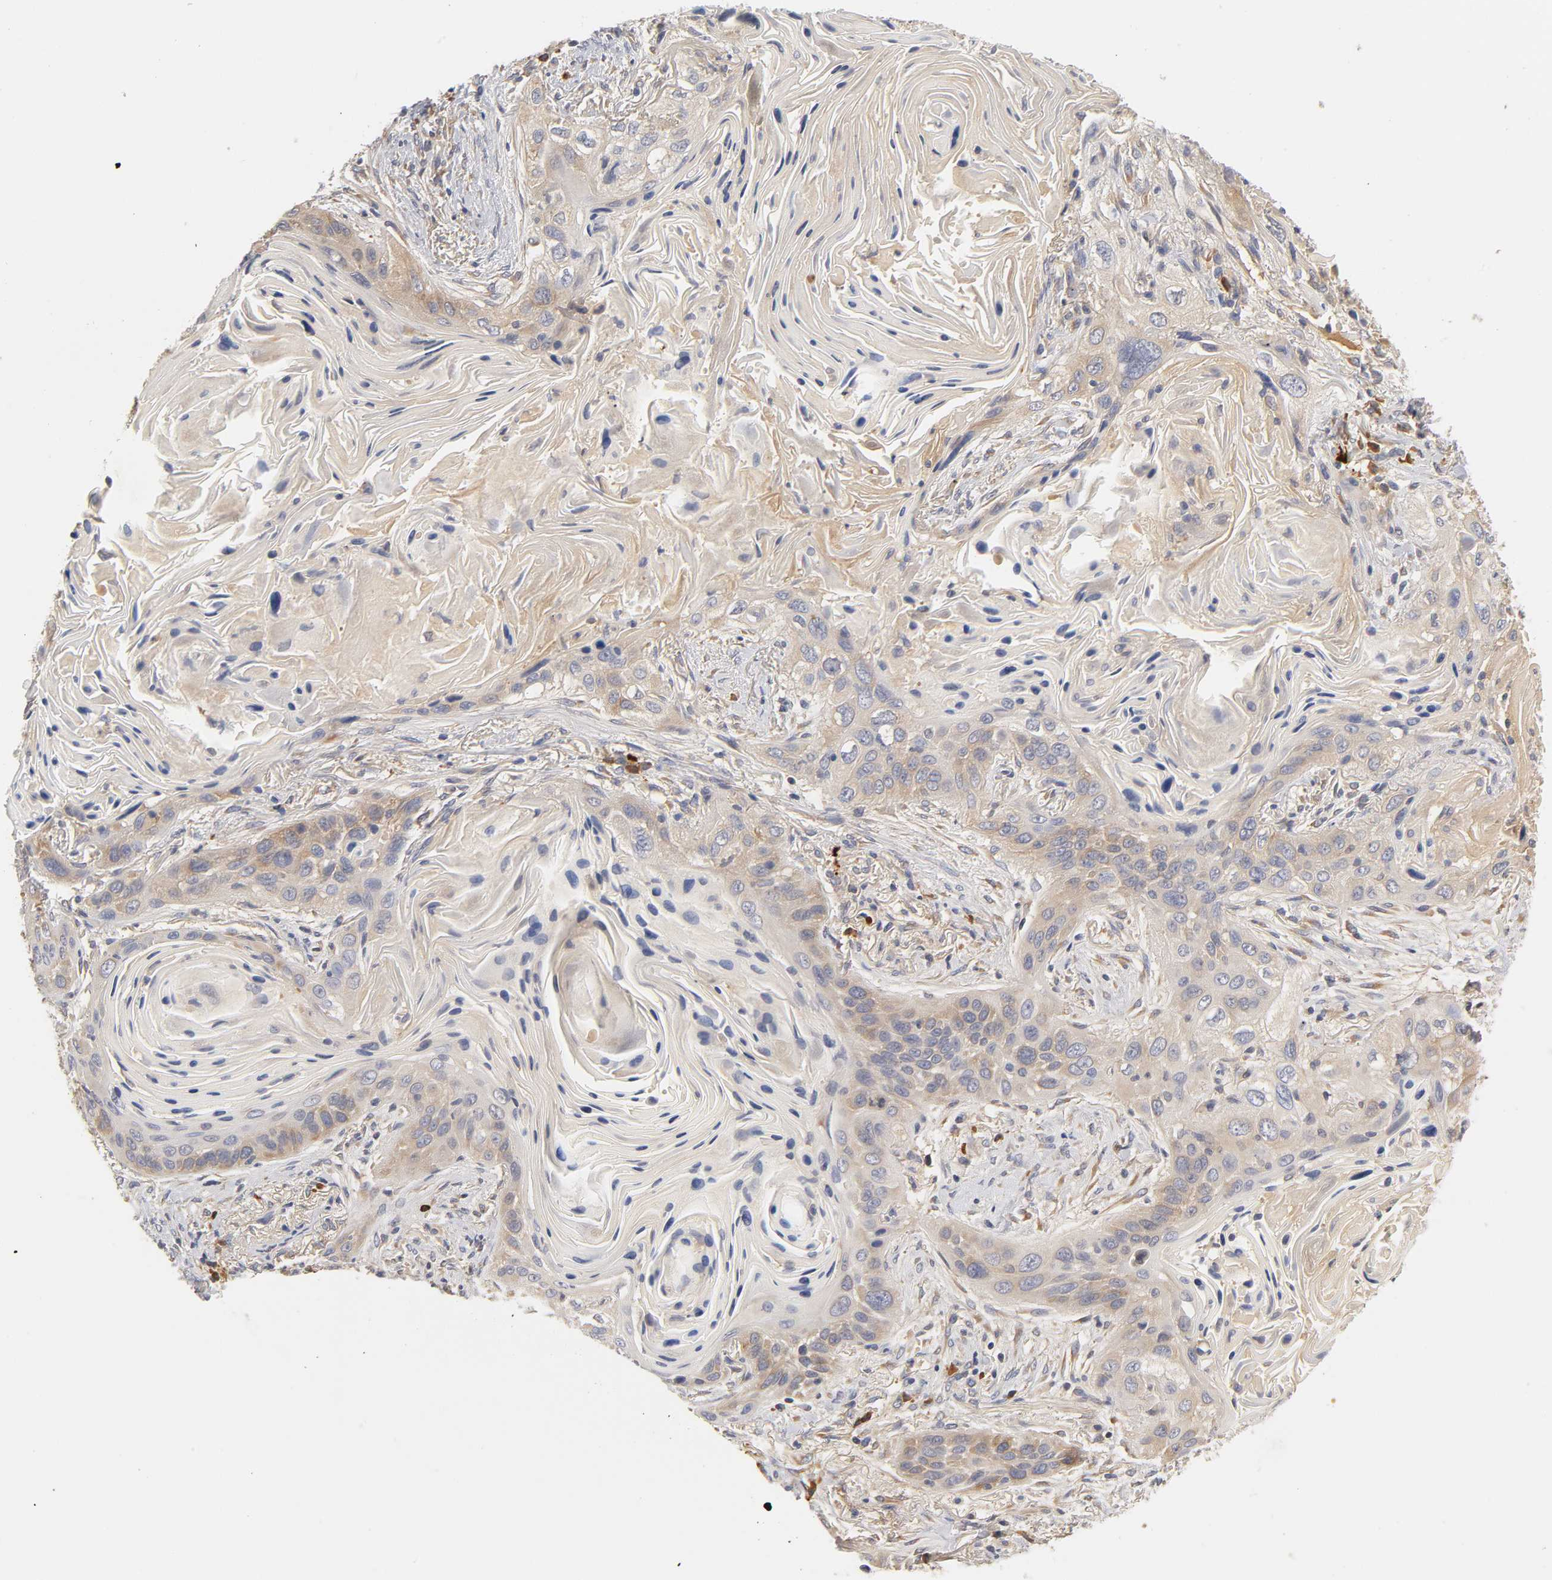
{"staining": {"intensity": "moderate", "quantity": ">75%", "location": "cytoplasmic/membranous"}, "tissue": "lung cancer", "cell_type": "Tumor cells", "image_type": "cancer", "snomed": [{"axis": "morphology", "description": "Squamous cell carcinoma, NOS"}, {"axis": "topography", "description": "Lung"}], "caption": "Protein staining of squamous cell carcinoma (lung) tissue displays moderate cytoplasmic/membranous positivity in approximately >75% of tumor cells.", "gene": "RPS29", "patient": {"sex": "female", "age": 67}}